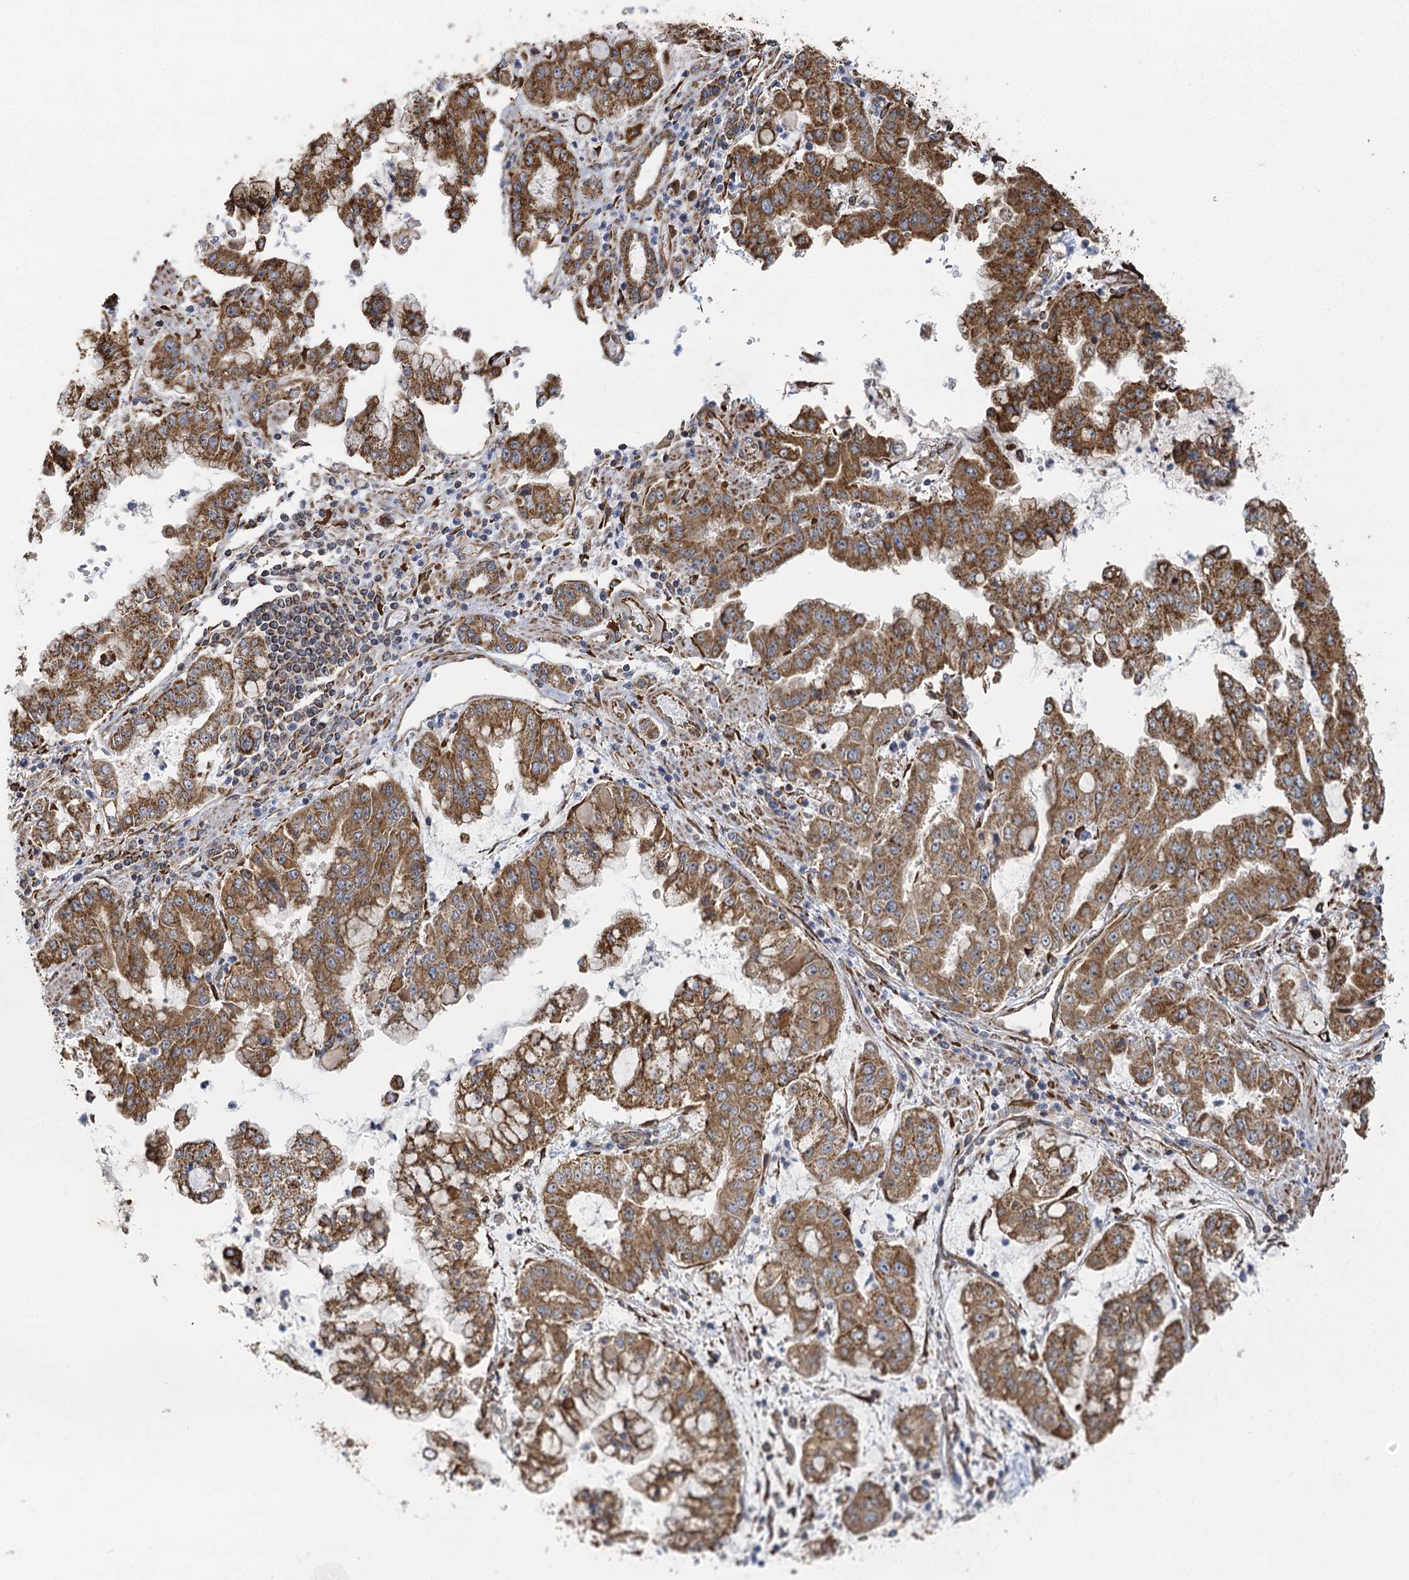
{"staining": {"intensity": "moderate", "quantity": ">75%", "location": "cytoplasmic/membranous"}, "tissue": "stomach cancer", "cell_type": "Tumor cells", "image_type": "cancer", "snomed": [{"axis": "morphology", "description": "Adenocarcinoma, NOS"}, {"axis": "topography", "description": "Stomach"}], "caption": "Human stomach adenocarcinoma stained with a protein marker shows moderate staining in tumor cells.", "gene": "IL11RA", "patient": {"sex": "male", "age": 76}}